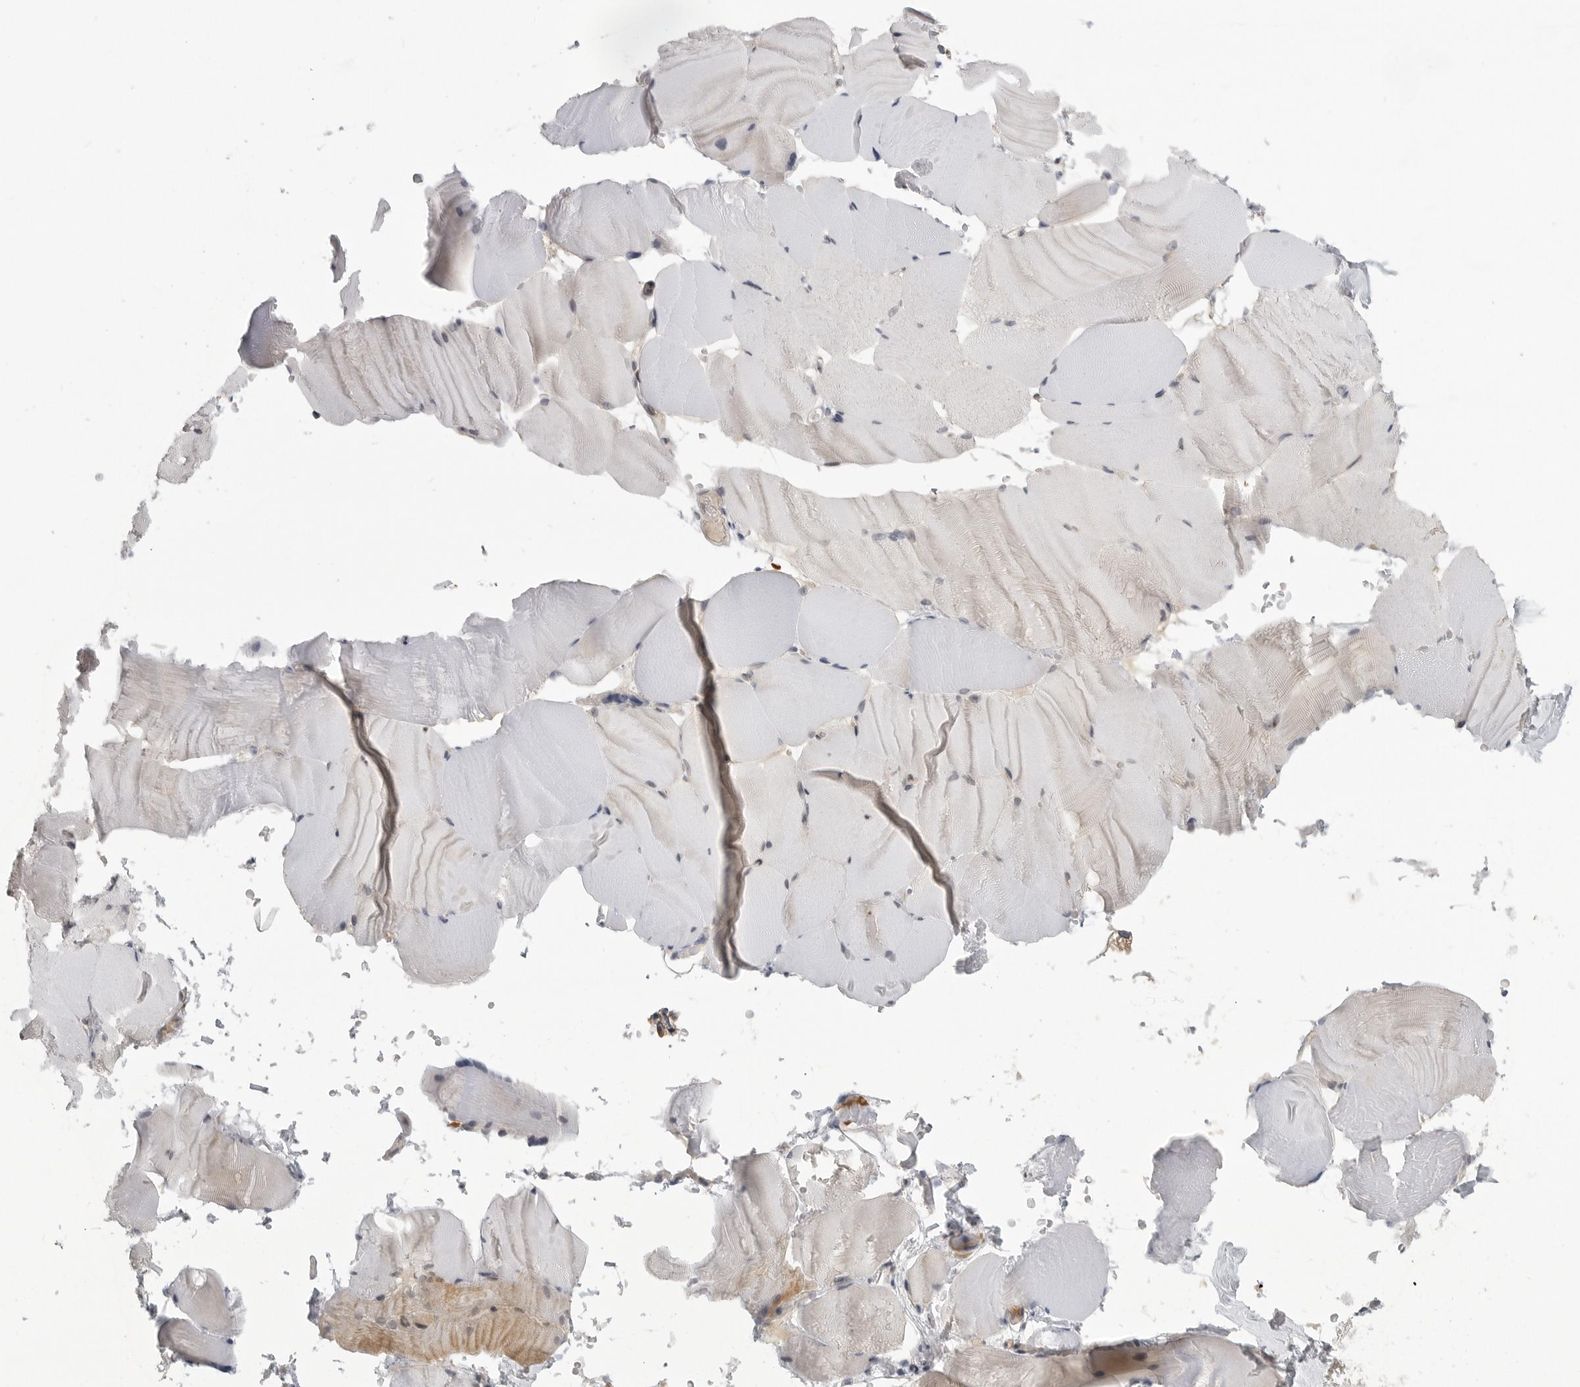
{"staining": {"intensity": "negative", "quantity": "none", "location": "none"}, "tissue": "skeletal muscle", "cell_type": "Myocytes", "image_type": "normal", "snomed": [{"axis": "morphology", "description": "Normal tissue, NOS"}, {"axis": "topography", "description": "Skeletal muscle"}, {"axis": "topography", "description": "Parathyroid gland"}], "caption": "Skeletal muscle was stained to show a protein in brown. There is no significant staining in myocytes. (DAB (3,3'-diaminobenzidine) immunohistochemistry visualized using brightfield microscopy, high magnification).", "gene": "CEP295NL", "patient": {"sex": "female", "age": 37}}